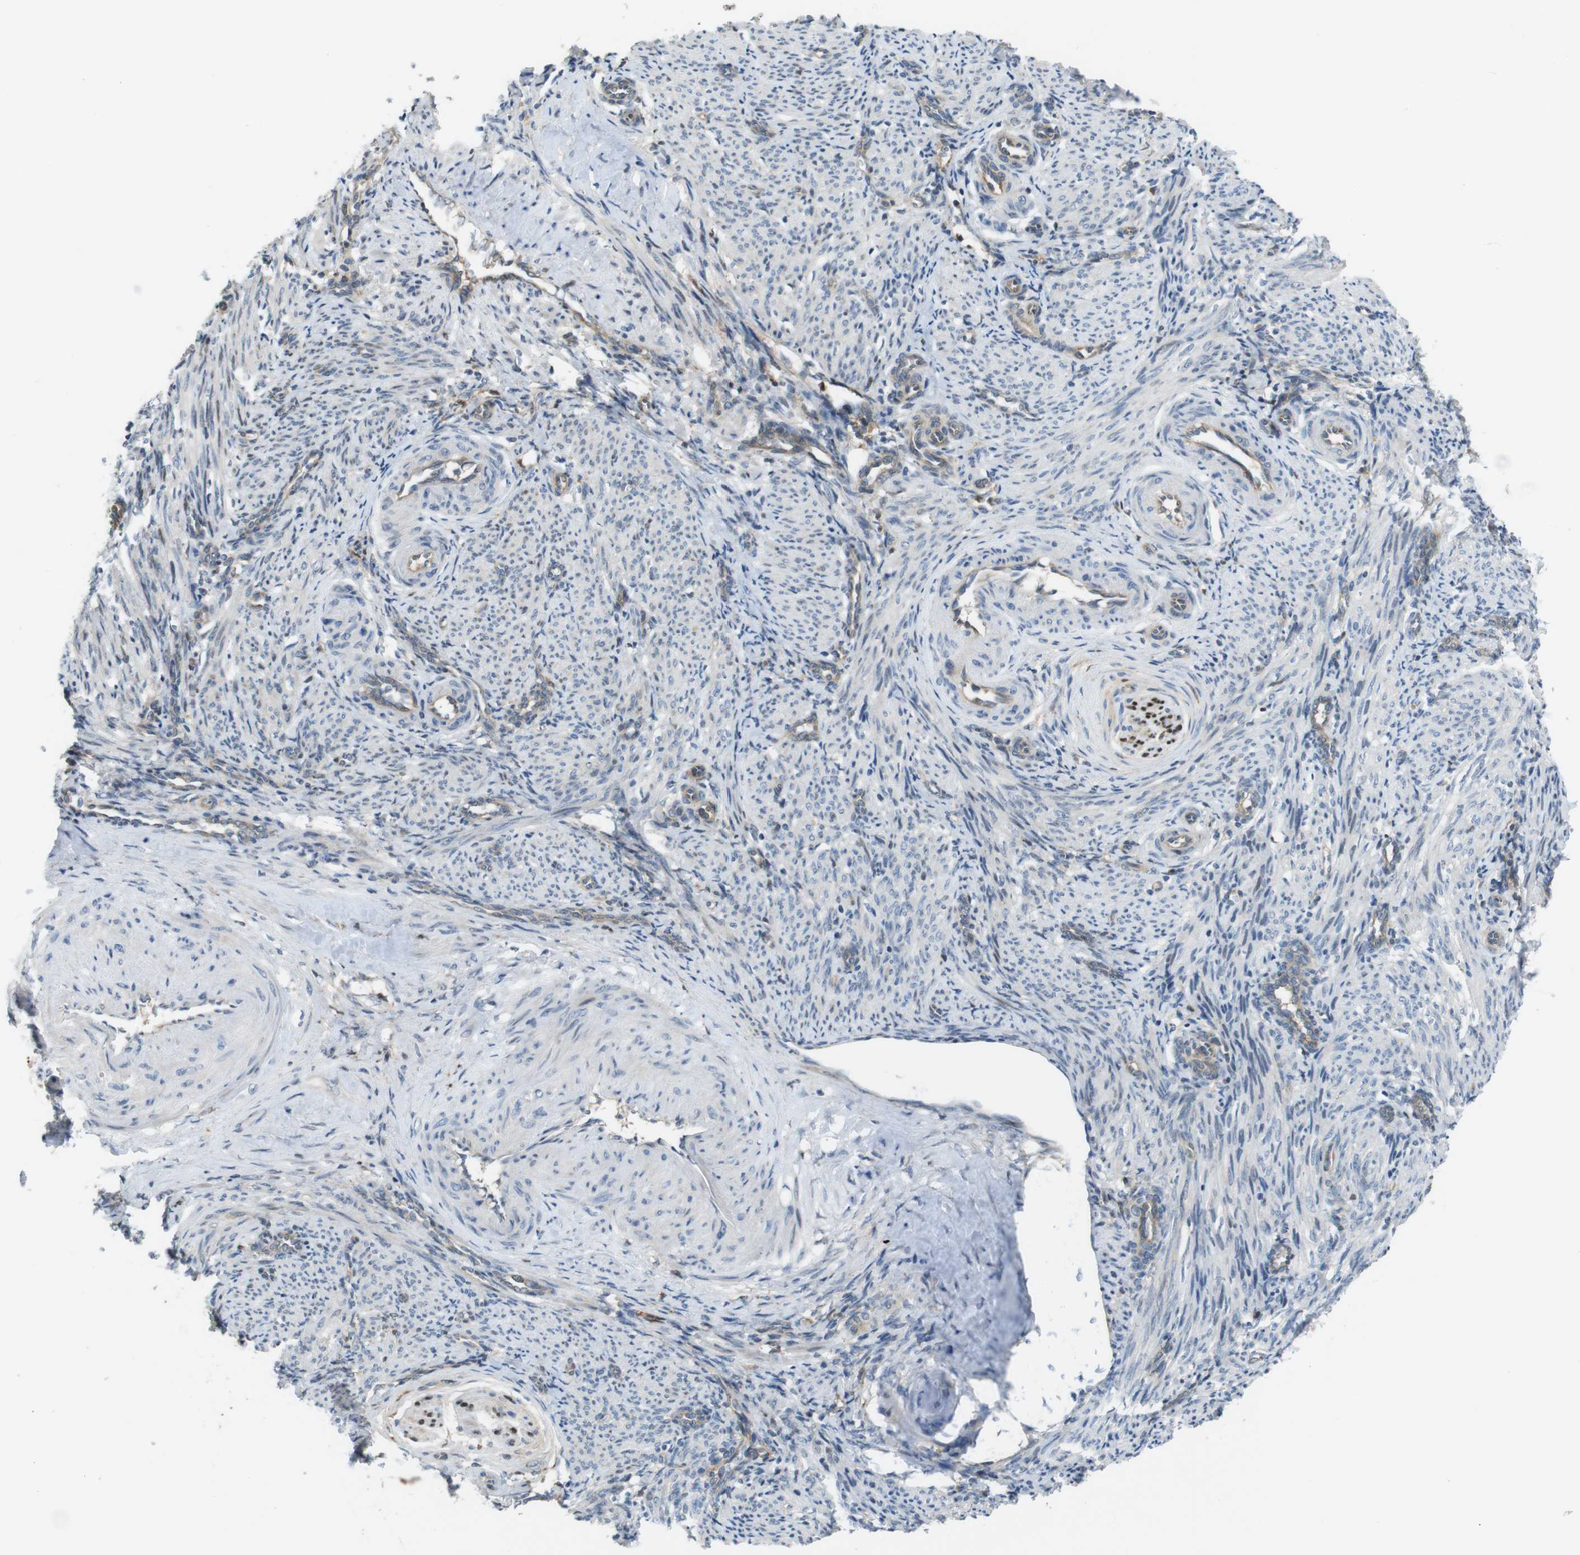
{"staining": {"intensity": "negative", "quantity": "none", "location": "none"}, "tissue": "smooth muscle", "cell_type": "Smooth muscle cells", "image_type": "normal", "snomed": [{"axis": "morphology", "description": "Normal tissue, NOS"}, {"axis": "topography", "description": "Endometrium"}], "caption": "A high-resolution image shows immunohistochemistry staining of unremarkable smooth muscle, which demonstrates no significant staining in smooth muscle cells.", "gene": "PCDH10", "patient": {"sex": "female", "age": 33}}